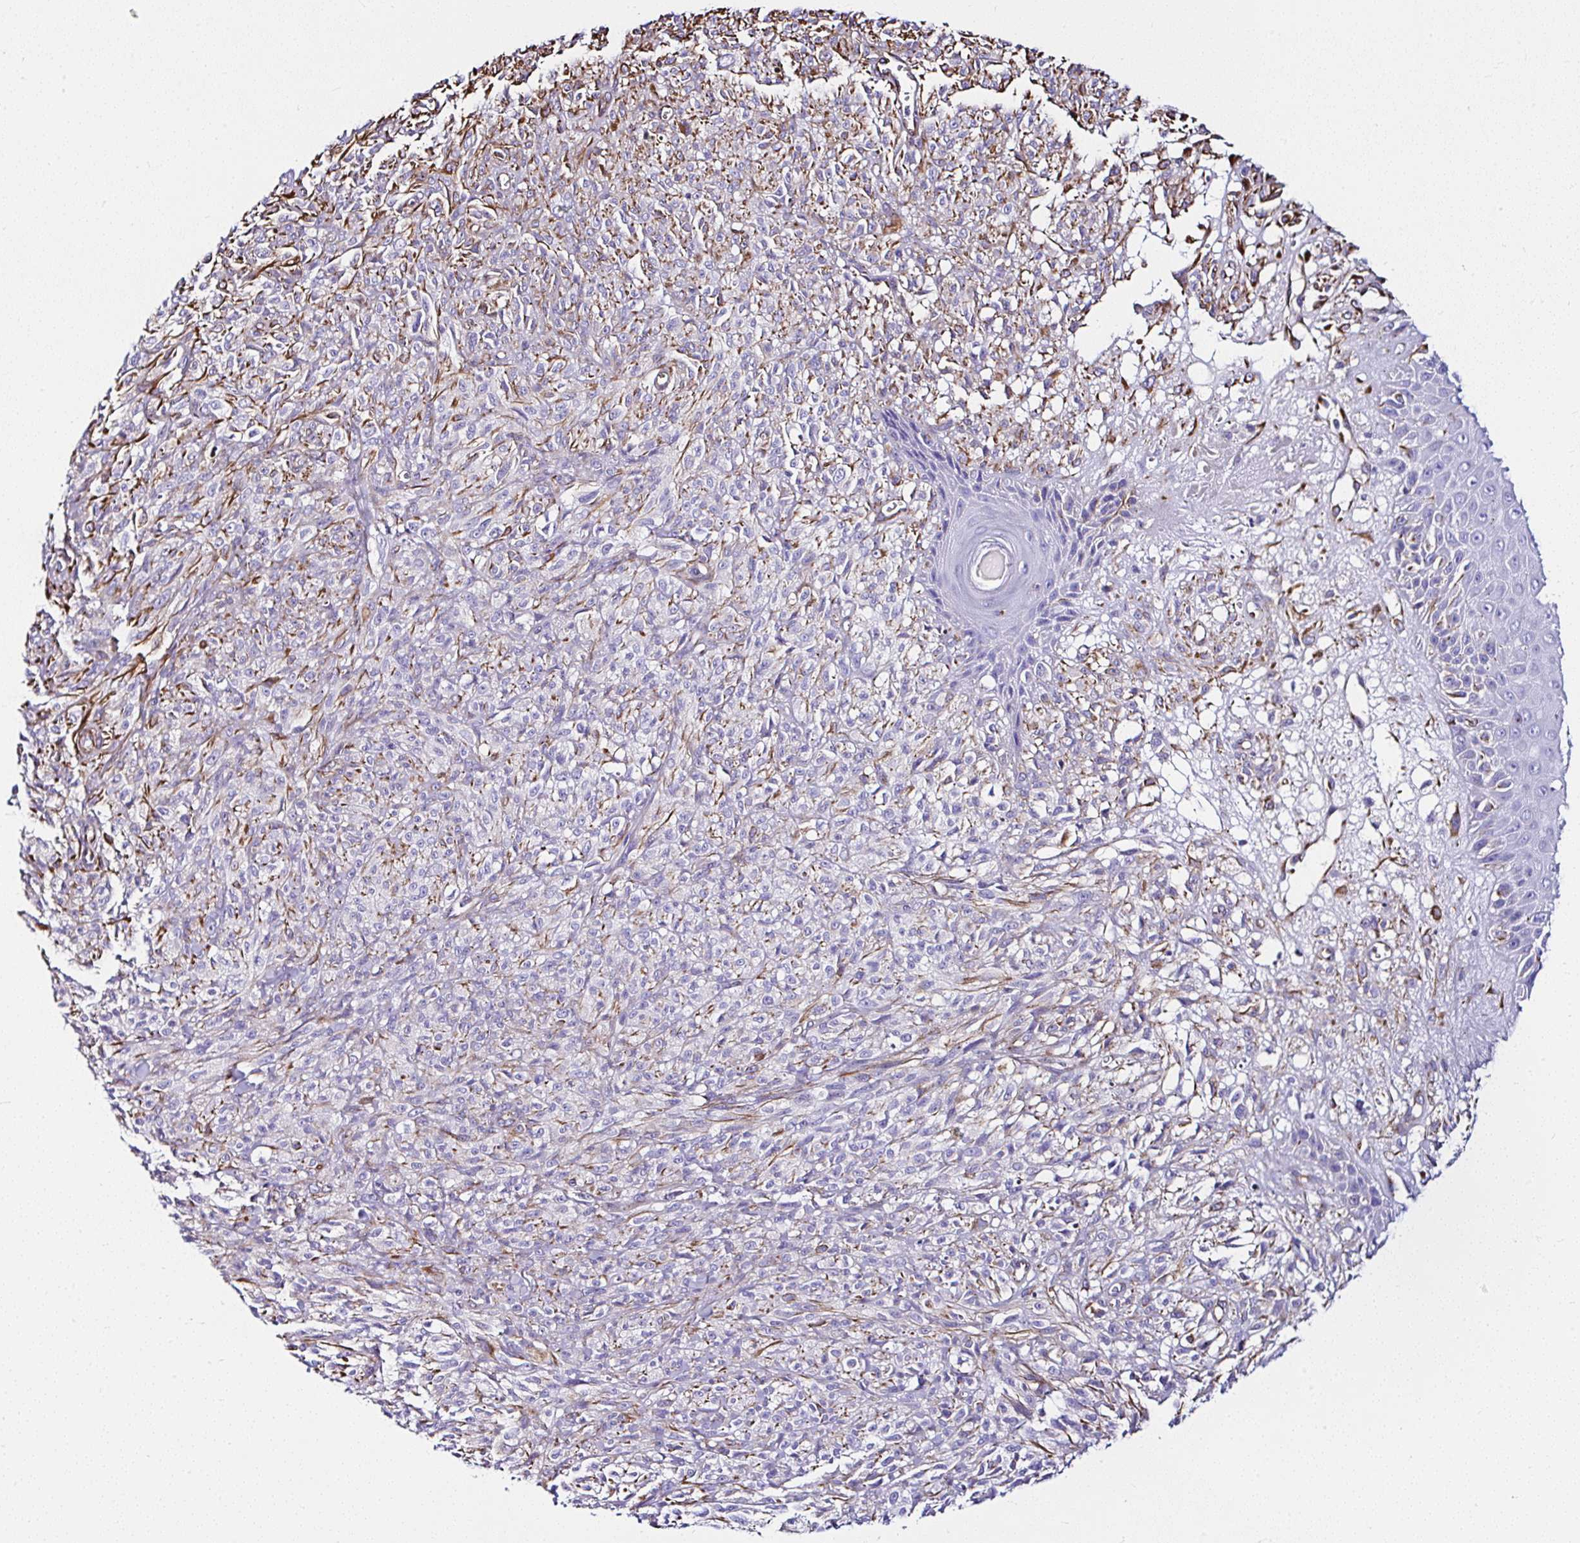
{"staining": {"intensity": "moderate", "quantity": "<25%", "location": "cytoplasmic/membranous"}, "tissue": "melanoma", "cell_type": "Tumor cells", "image_type": "cancer", "snomed": [{"axis": "morphology", "description": "Malignant melanoma, NOS"}, {"axis": "topography", "description": "Skin of upper arm"}], "caption": "Immunohistochemistry (IHC) photomicrograph of neoplastic tissue: human malignant melanoma stained using IHC displays low levels of moderate protein expression localized specifically in the cytoplasmic/membranous of tumor cells, appearing as a cytoplasmic/membranous brown color.", "gene": "DEPDC5", "patient": {"sex": "female", "age": 65}}